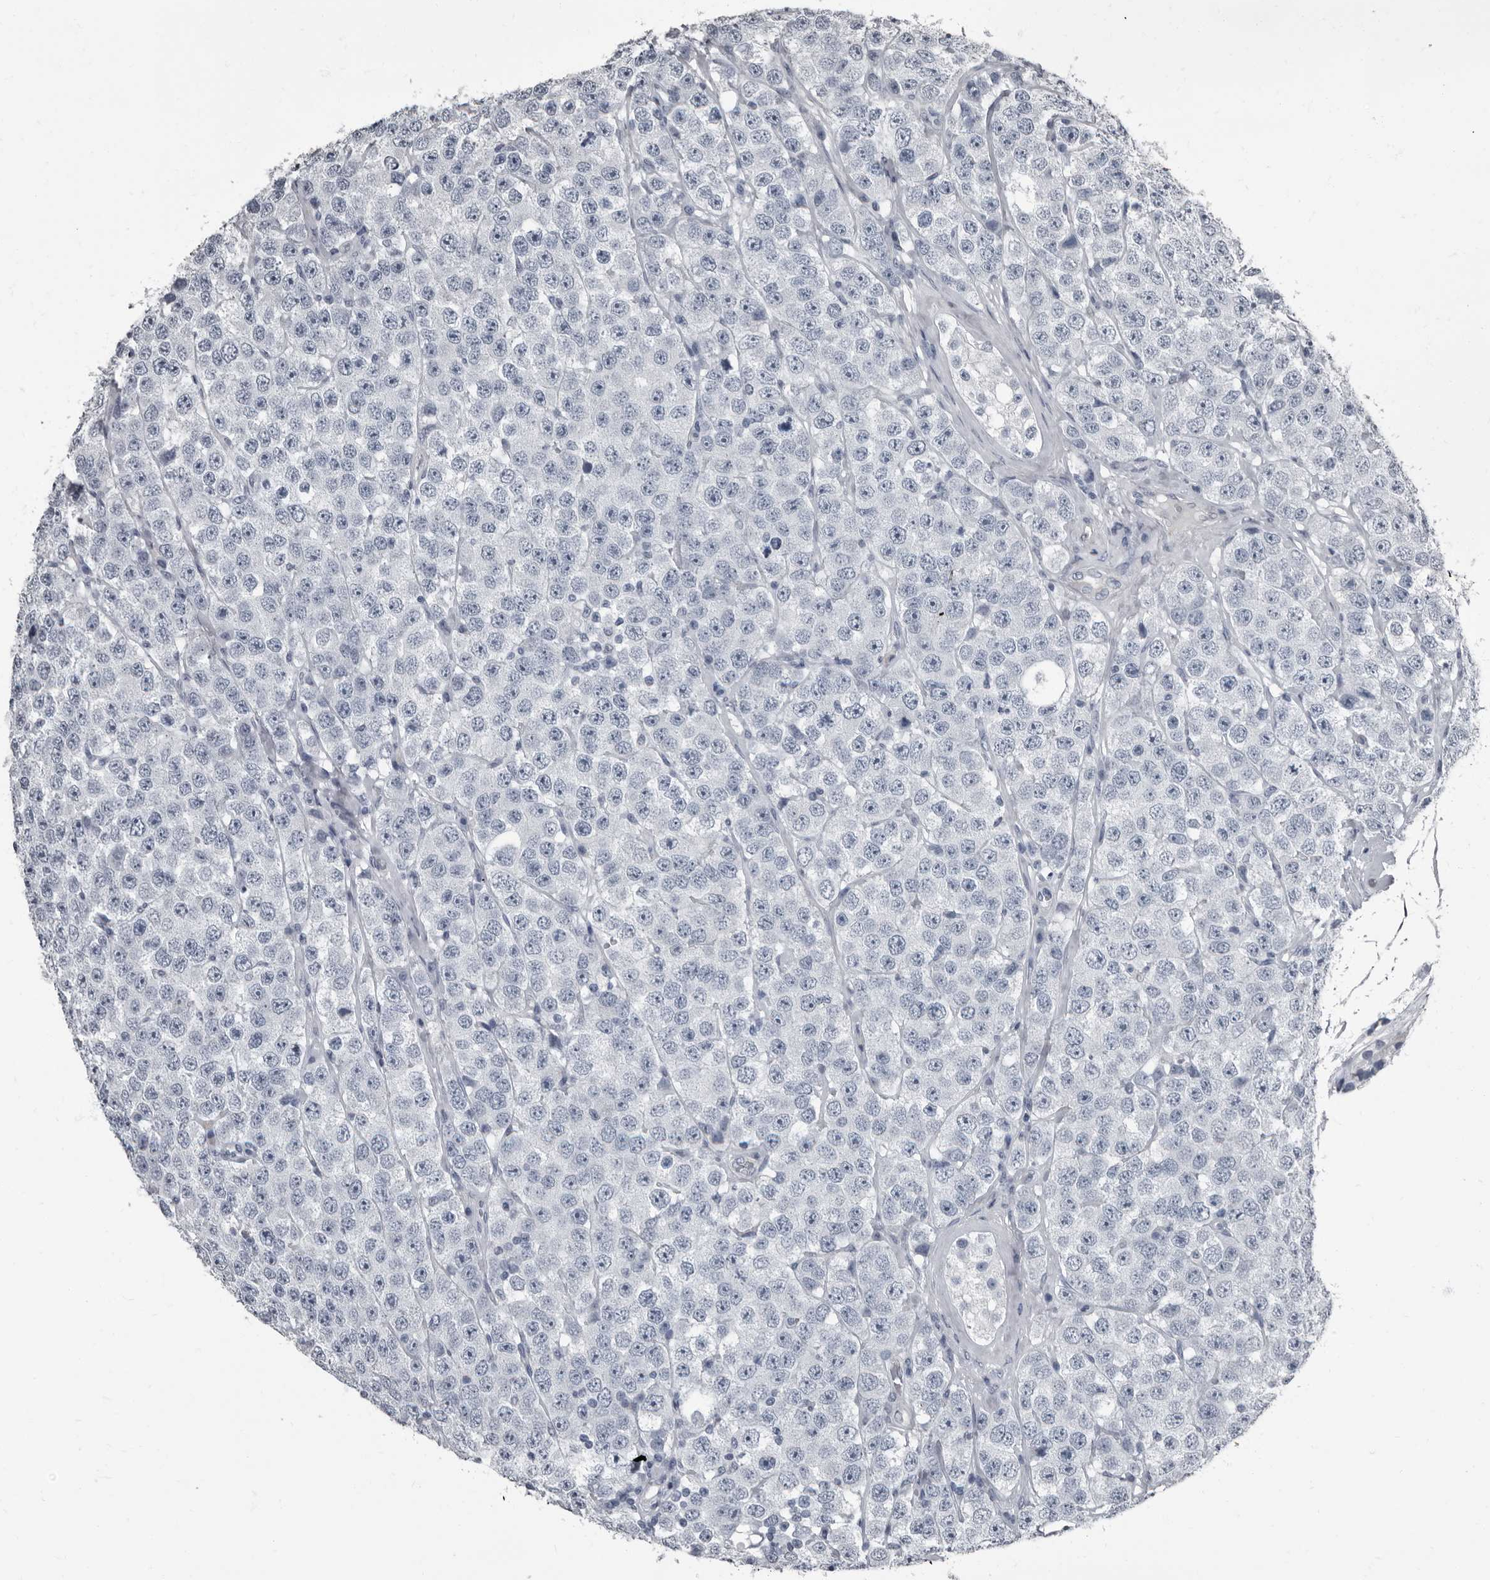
{"staining": {"intensity": "negative", "quantity": "none", "location": "none"}, "tissue": "testis cancer", "cell_type": "Tumor cells", "image_type": "cancer", "snomed": [{"axis": "morphology", "description": "Seminoma, NOS"}, {"axis": "topography", "description": "Testis"}], "caption": "Immunohistochemistry (IHC) histopathology image of human testis cancer (seminoma) stained for a protein (brown), which exhibits no staining in tumor cells.", "gene": "TPD52L1", "patient": {"sex": "male", "age": 28}}